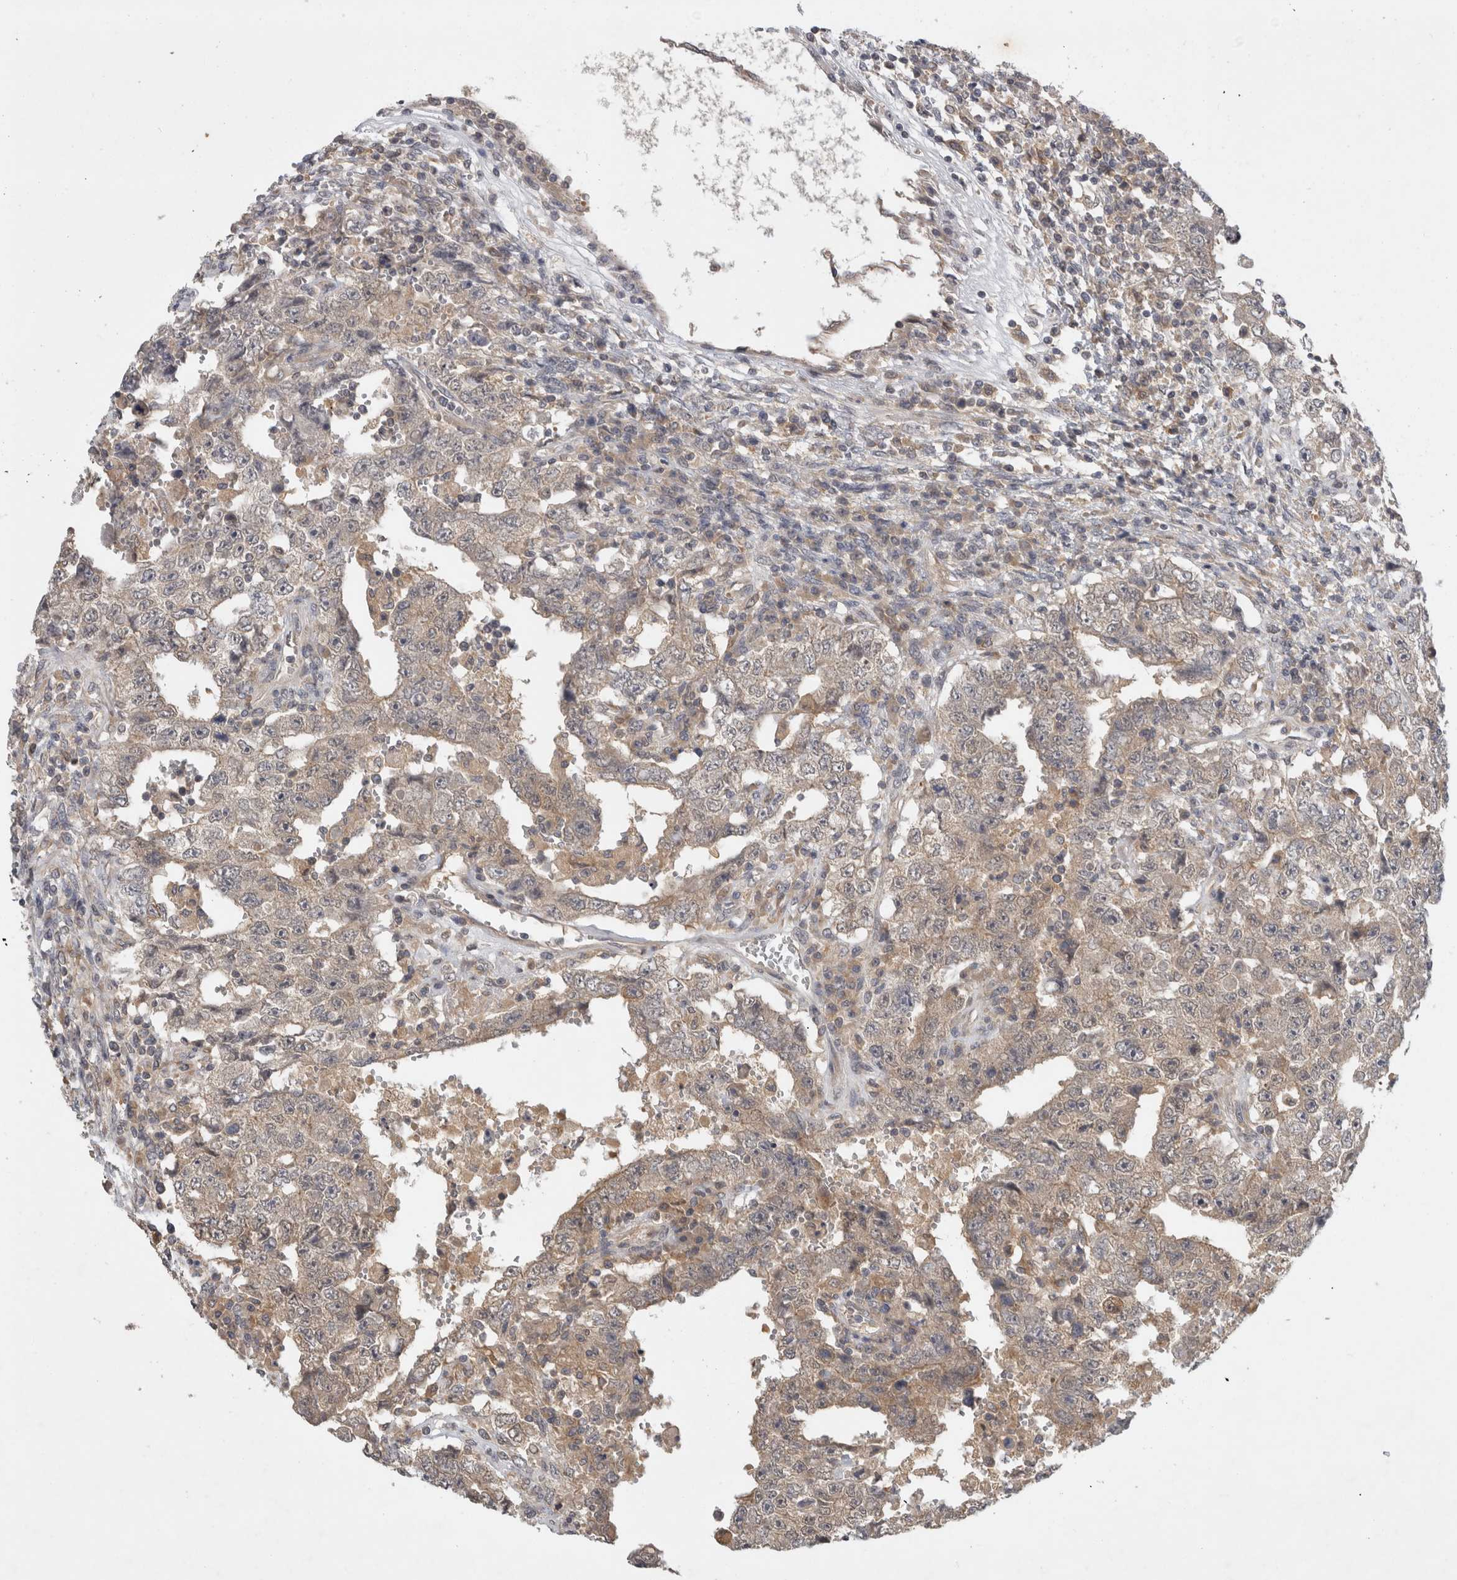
{"staining": {"intensity": "weak", "quantity": "25%-75%", "location": "cytoplasmic/membranous"}, "tissue": "testis cancer", "cell_type": "Tumor cells", "image_type": "cancer", "snomed": [{"axis": "morphology", "description": "Carcinoma, Embryonal, NOS"}, {"axis": "topography", "description": "Testis"}], "caption": "Embryonal carcinoma (testis) stained with a protein marker shows weak staining in tumor cells.", "gene": "AASDHPPT", "patient": {"sex": "male", "age": 26}}